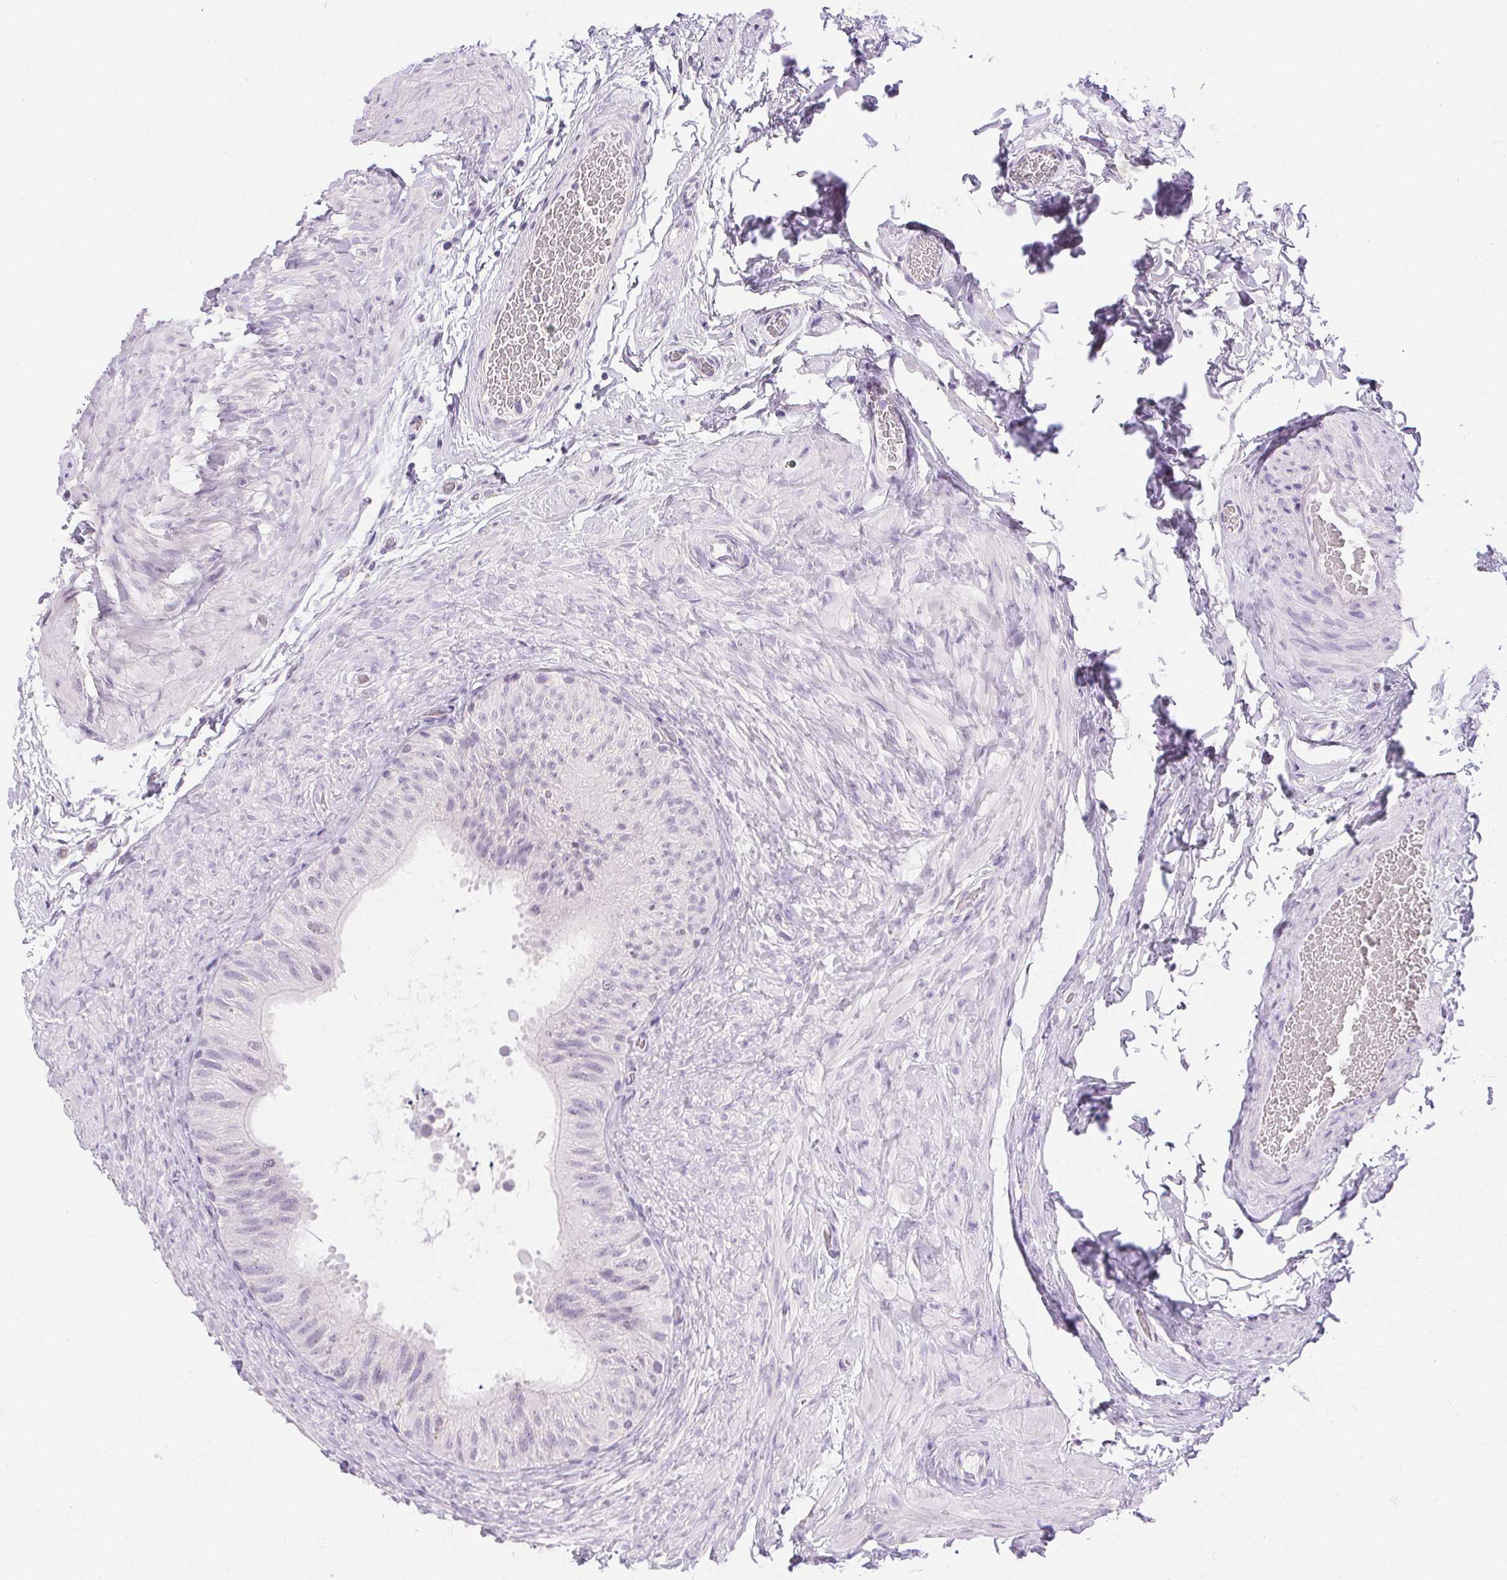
{"staining": {"intensity": "negative", "quantity": "none", "location": "none"}, "tissue": "epididymis", "cell_type": "Glandular cells", "image_type": "normal", "snomed": [{"axis": "morphology", "description": "Normal tissue, NOS"}, {"axis": "topography", "description": "Epididymis, spermatic cord, NOS"}, {"axis": "topography", "description": "Epididymis"}], "caption": "Immunohistochemistry of normal epididymis shows no positivity in glandular cells.", "gene": "PRL", "patient": {"sex": "male", "age": 31}}